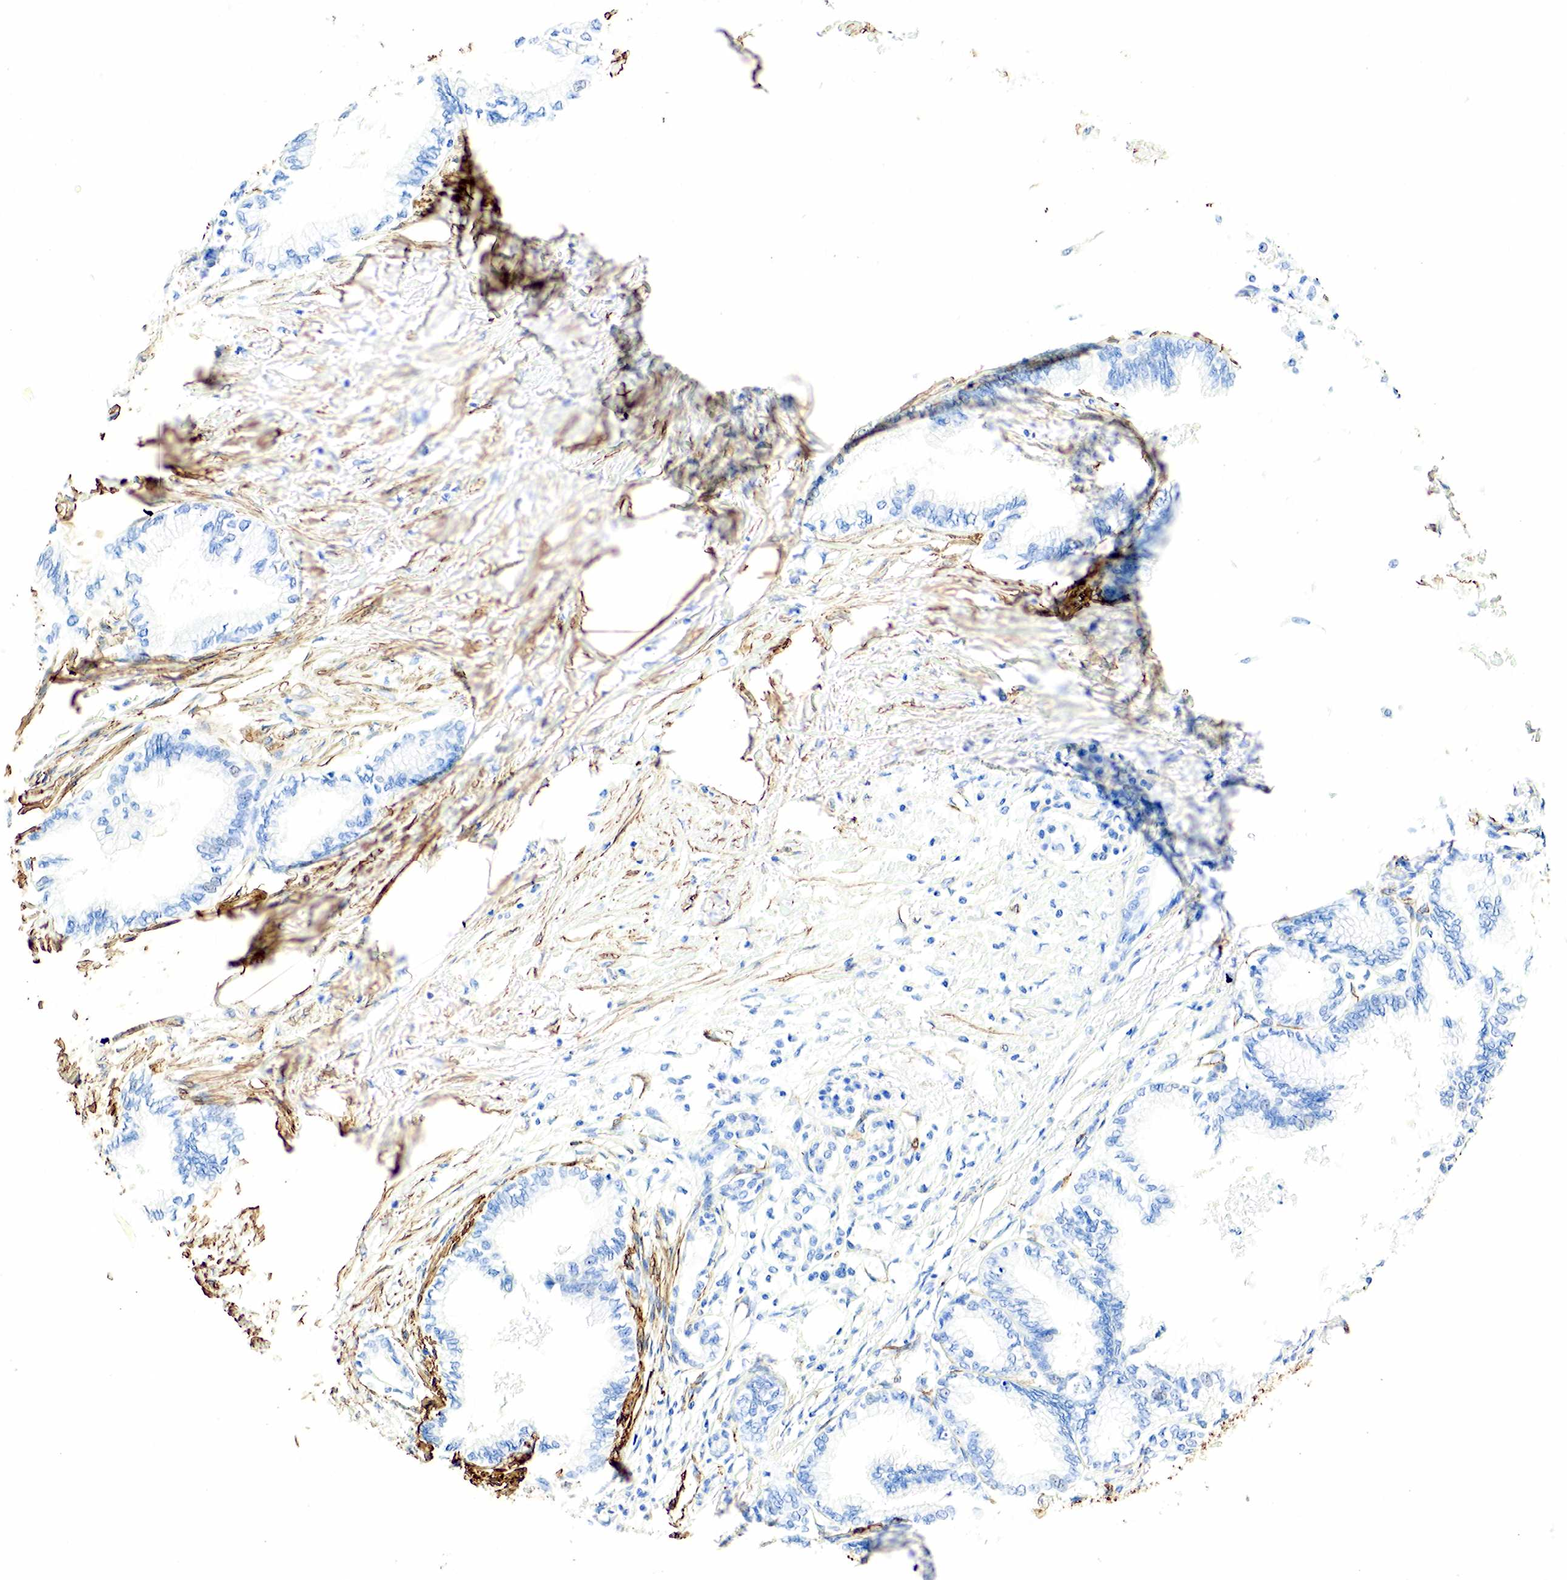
{"staining": {"intensity": "negative", "quantity": "none", "location": "none"}, "tissue": "pancreatic cancer", "cell_type": "Tumor cells", "image_type": "cancer", "snomed": [{"axis": "morphology", "description": "Adenocarcinoma, NOS"}, {"axis": "topography", "description": "Pancreas"}], "caption": "Photomicrograph shows no protein expression in tumor cells of pancreatic cancer tissue.", "gene": "ACTA1", "patient": {"sex": "male", "age": 69}}